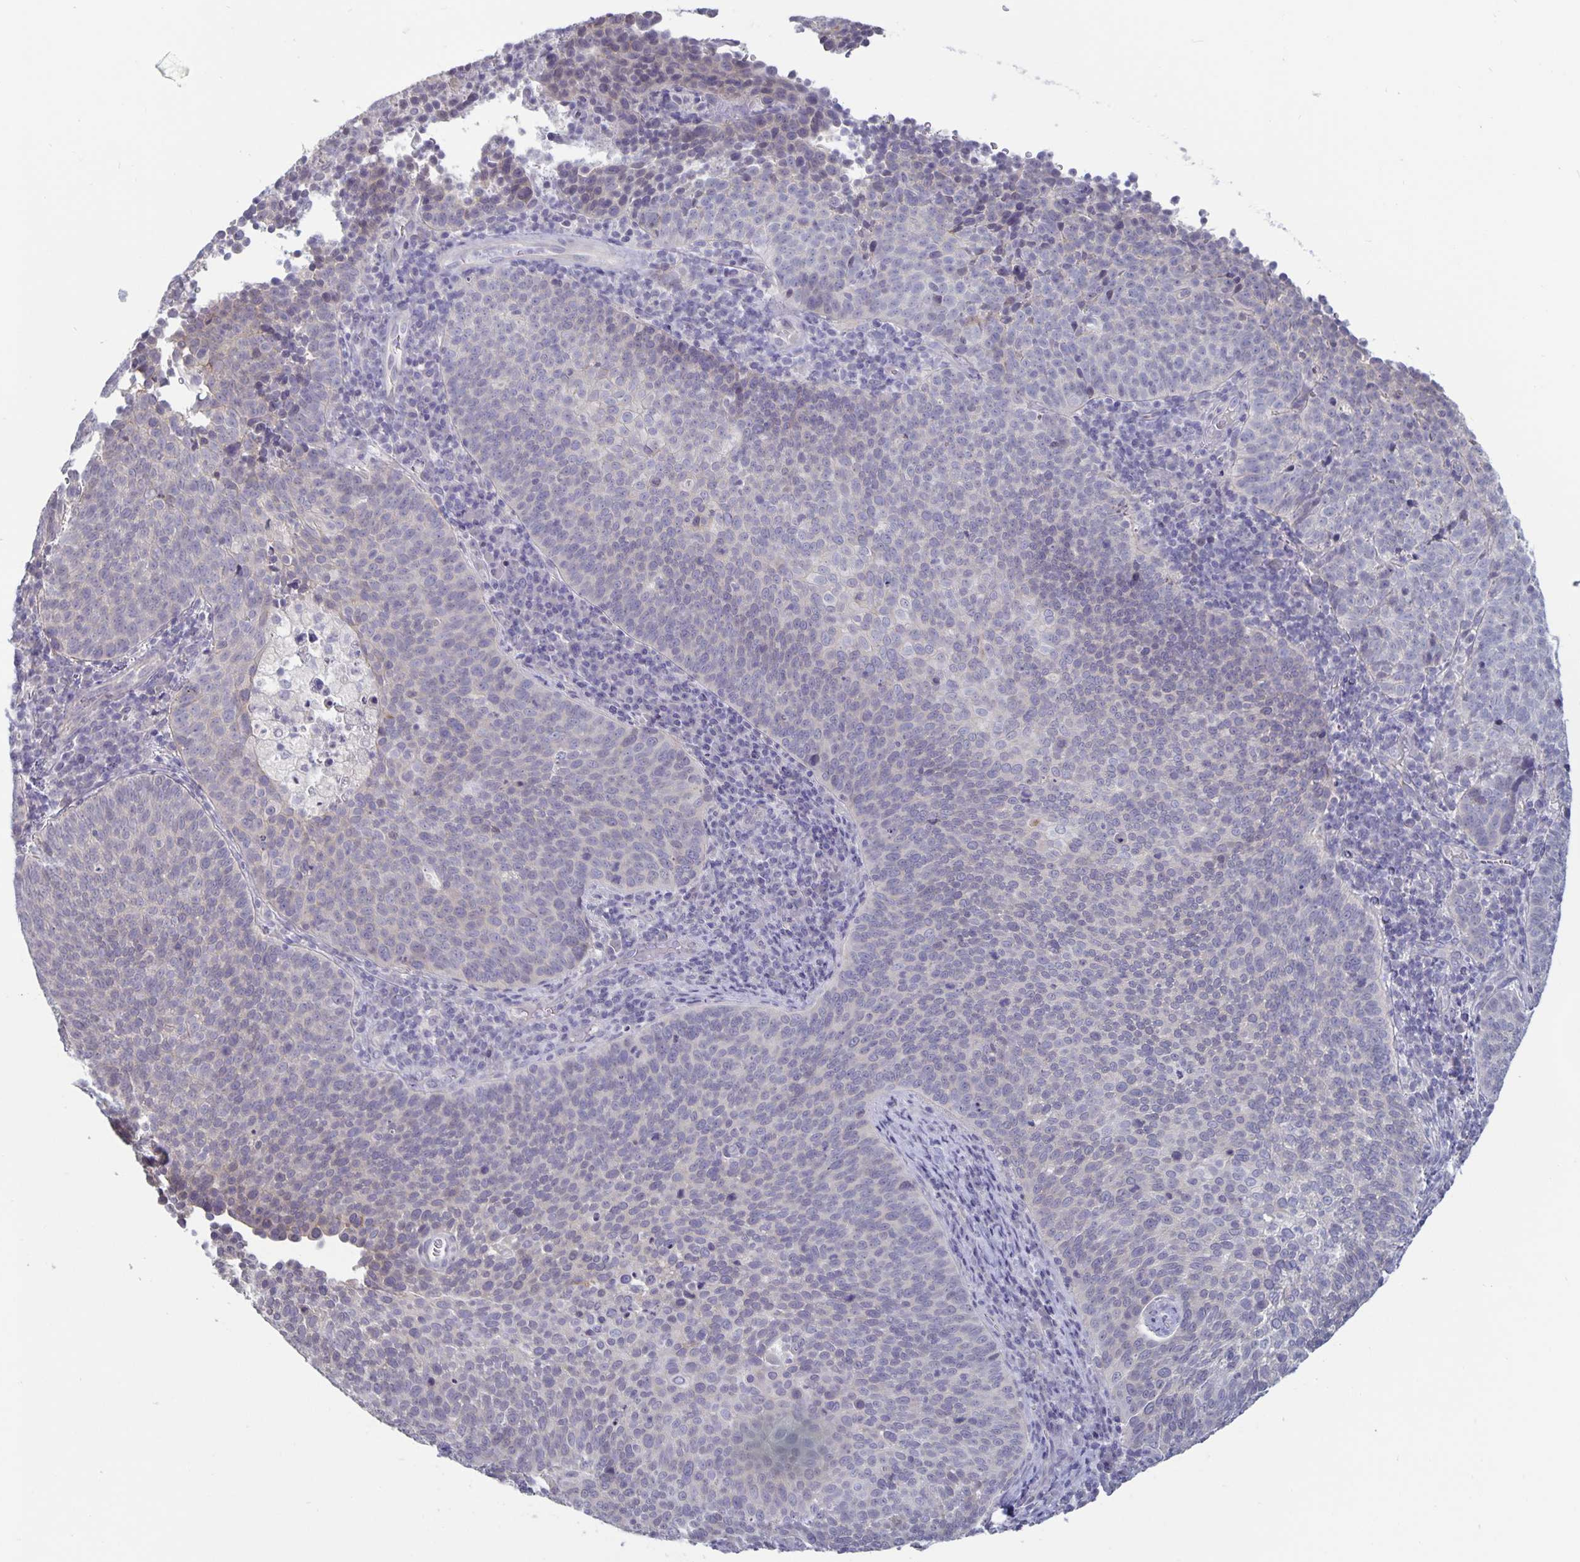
{"staining": {"intensity": "negative", "quantity": "none", "location": "none"}, "tissue": "cervical cancer", "cell_type": "Tumor cells", "image_type": "cancer", "snomed": [{"axis": "morphology", "description": "Squamous cell carcinoma, NOS"}, {"axis": "topography", "description": "Cervix"}], "caption": "High magnification brightfield microscopy of squamous cell carcinoma (cervical) stained with DAB (brown) and counterstained with hematoxylin (blue): tumor cells show no significant expression.", "gene": "PLCB3", "patient": {"sex": "female", "age": 34}}